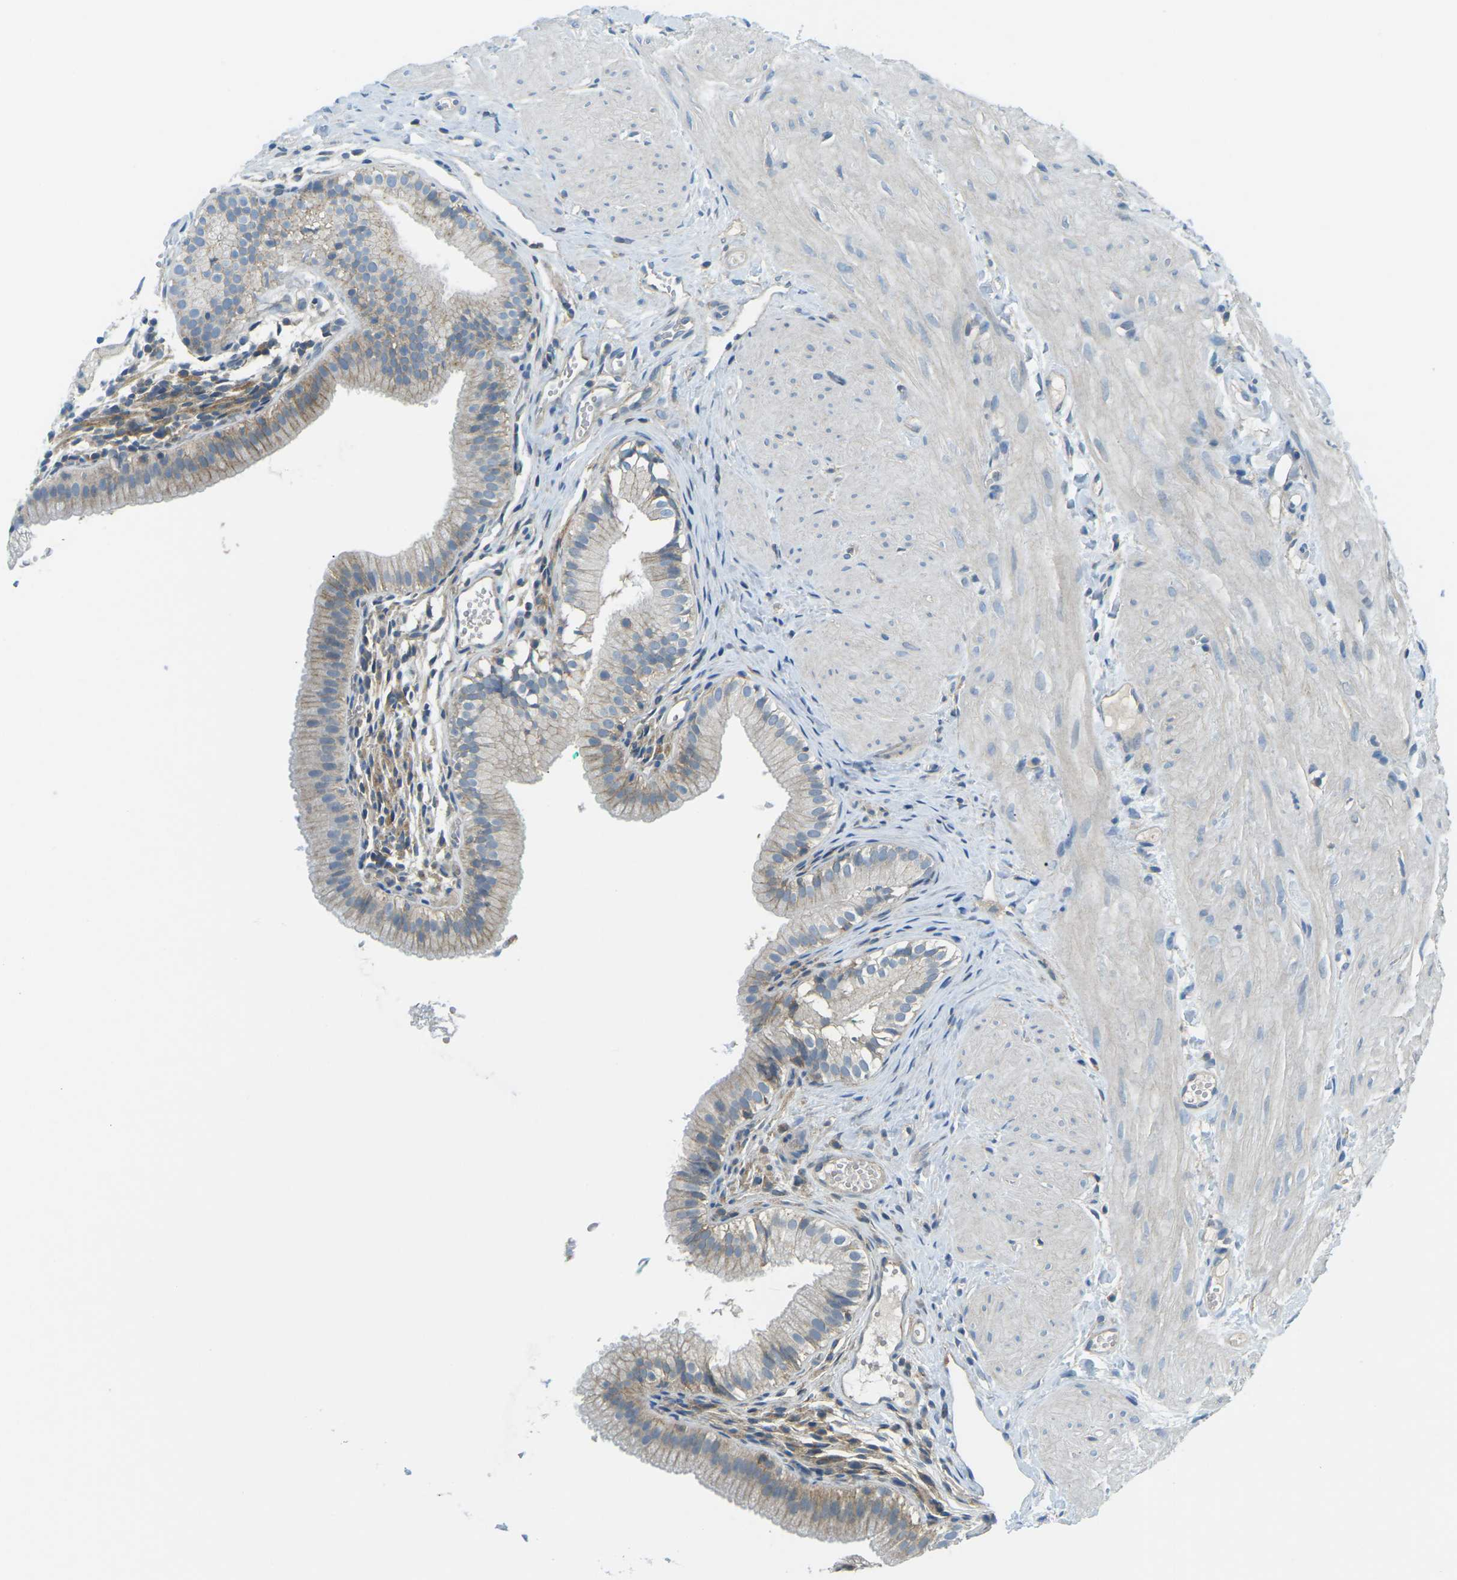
{"staining": {"intensity": "moderate", "quantity": "25%-75%", "location": "cytoplasmic/membranous"}, "tissue": "gallbladder", "cell_type": "Glandular cells", "image_type": "normal", "snomed": [{"axis": "morphology", "description": "Normal tissue, NOS"}, {"axis": "topography", "description": "Gallbladder"}], "caption": "Immunohistochemistry micrograph of unremarkable human gallbladder stained for a protein (brown), which reveals medium levels of moderate cytoplasmic/membranous expression in about 25%-75% of glandular cells.", "gene": "CD47", "patient": {"sex": "female", "age": 26}}